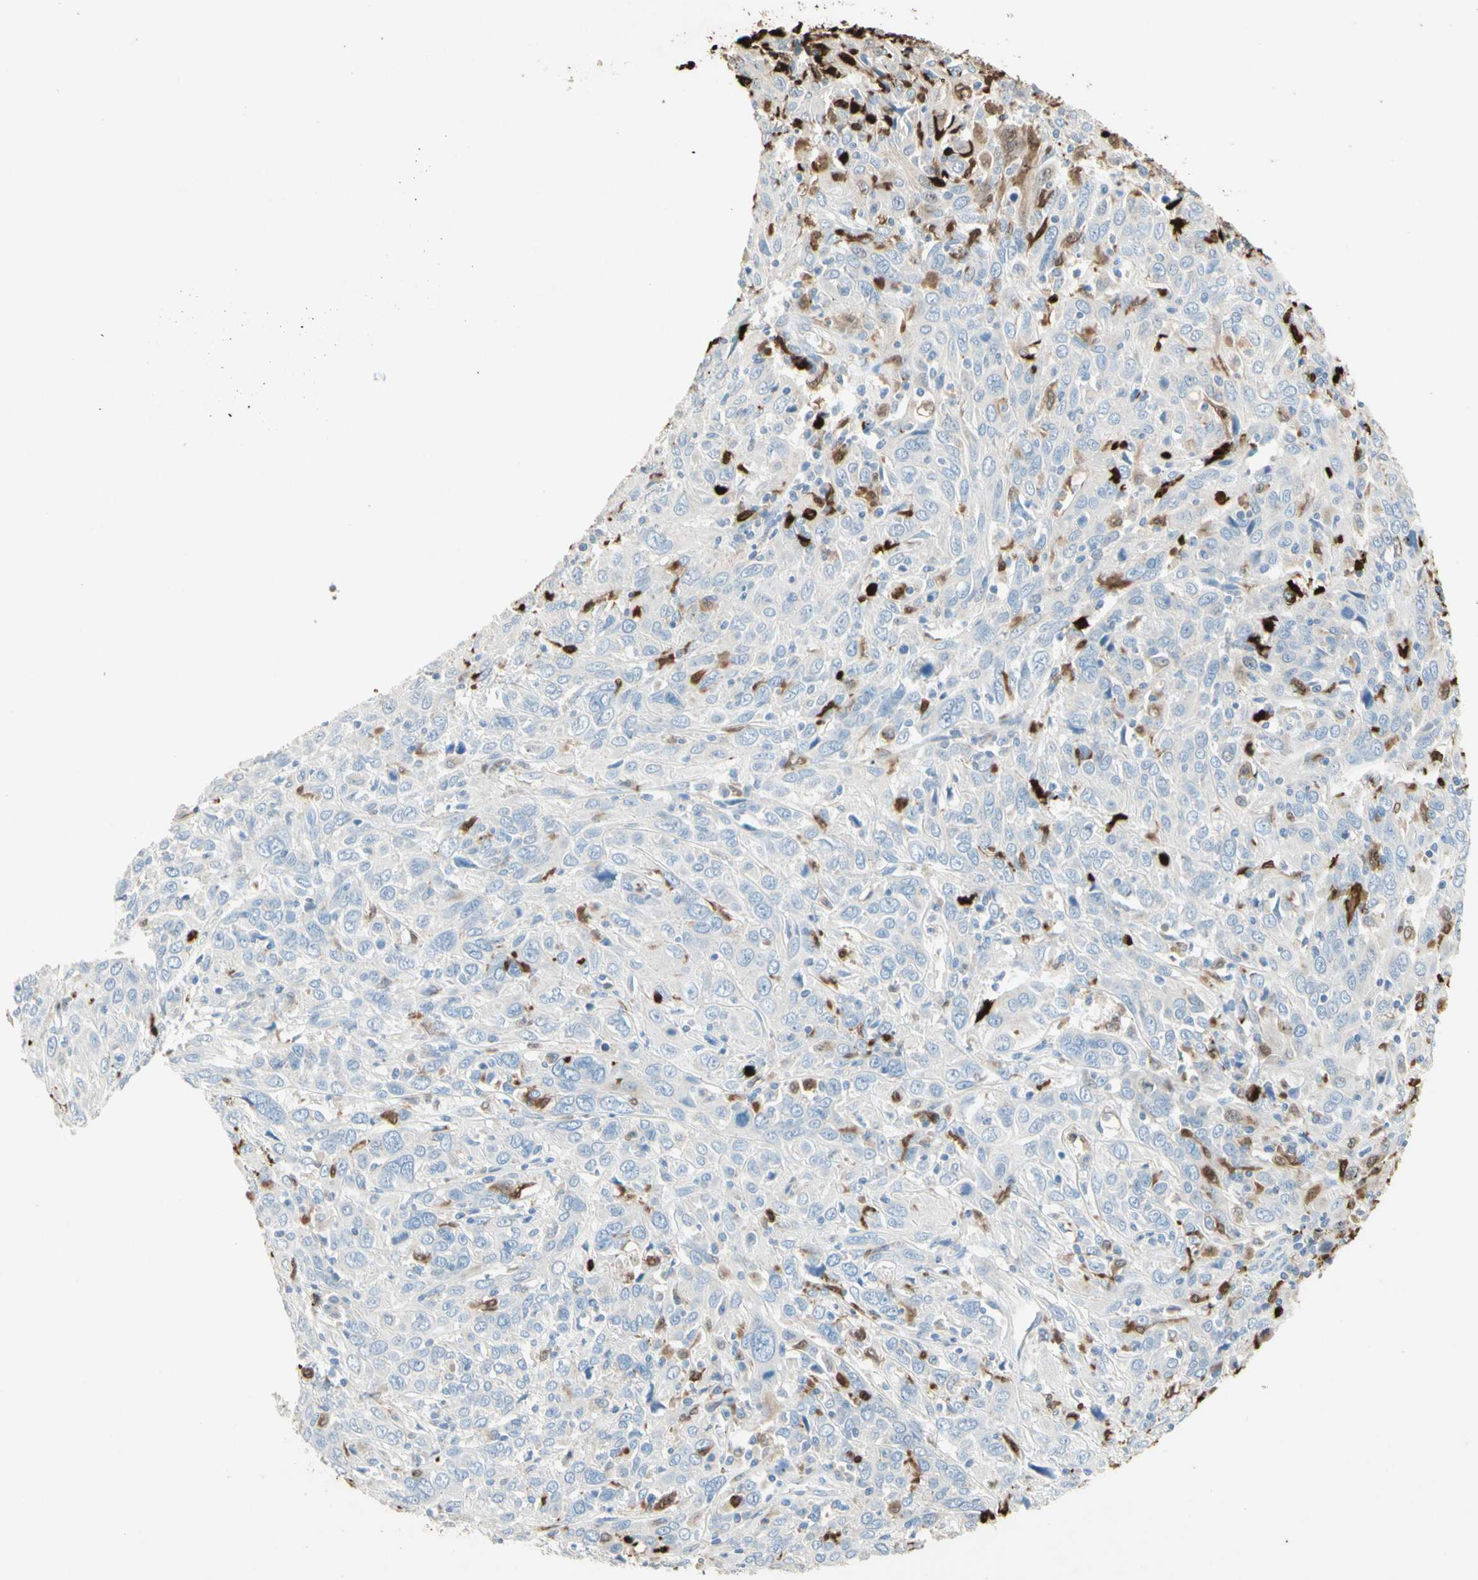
{"staining": {"intensity": "moderate", "quantity": "<25%", "location": "cytoplasmic/membranous,nuclear"}, "tissue": "cervical cancer", "cell_type": "Tumor cells", "image_type": "cancer", "snomed": [{"axis": "morphology", "description": "Squamous cell carcinoma, NOS"}, {"axis": "topography", "description": "Cervix"}], "caption": "Cervical squamous cell carcinoma tissue demonstrates moderate cytoplasmic/membranous and nuclear expression in approximately <25% of tumor cells", "gene": "NFKBIZ", "patient": {"sex": "female", "age": 46}}